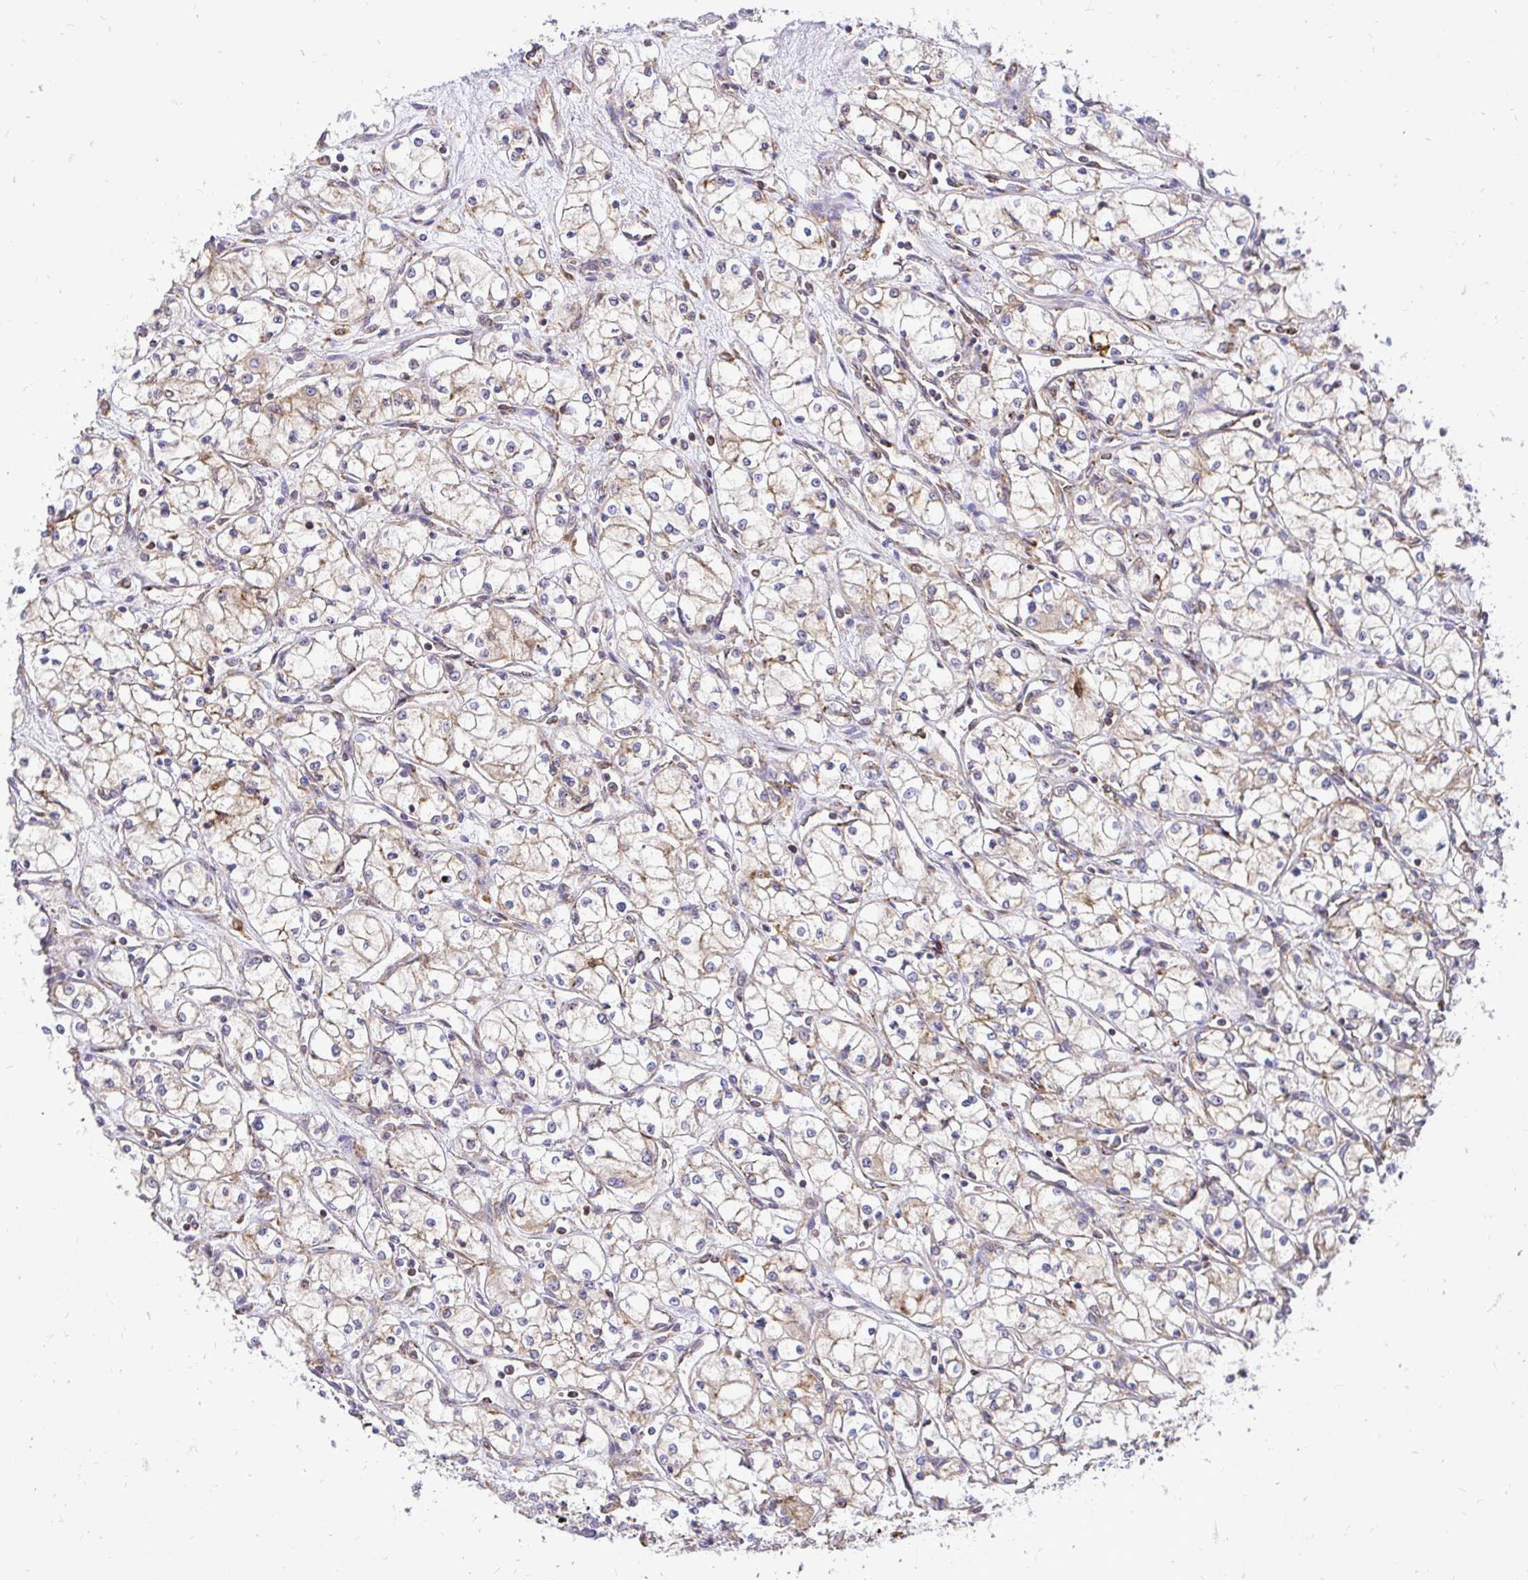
{"staining": {"intensity": "weak", "quantity": "25%-75%", "location": "cytoplasmic/membranous"}, "tissue": "renal cancer", "cell_type": "Tumor cells", "image_type": "cancer", "snomed": [{"axis": "morphology", "description": "Normal tissue, NOS"}, {"axis": "morphology", "description": "Adenocarcinoma, NOS"}, {"axis": "topography", "description": "Kidney"}], "caption": "Immunohistochemistry (DAB) staining of human renal cancer (adenocarcinoma) displays weak cytoplasmic/membranous protein staining in approximately 25%-75% of tumor cells.", "gene": "NAALAD2", "patient": {"sex": "male", "age": 59}}